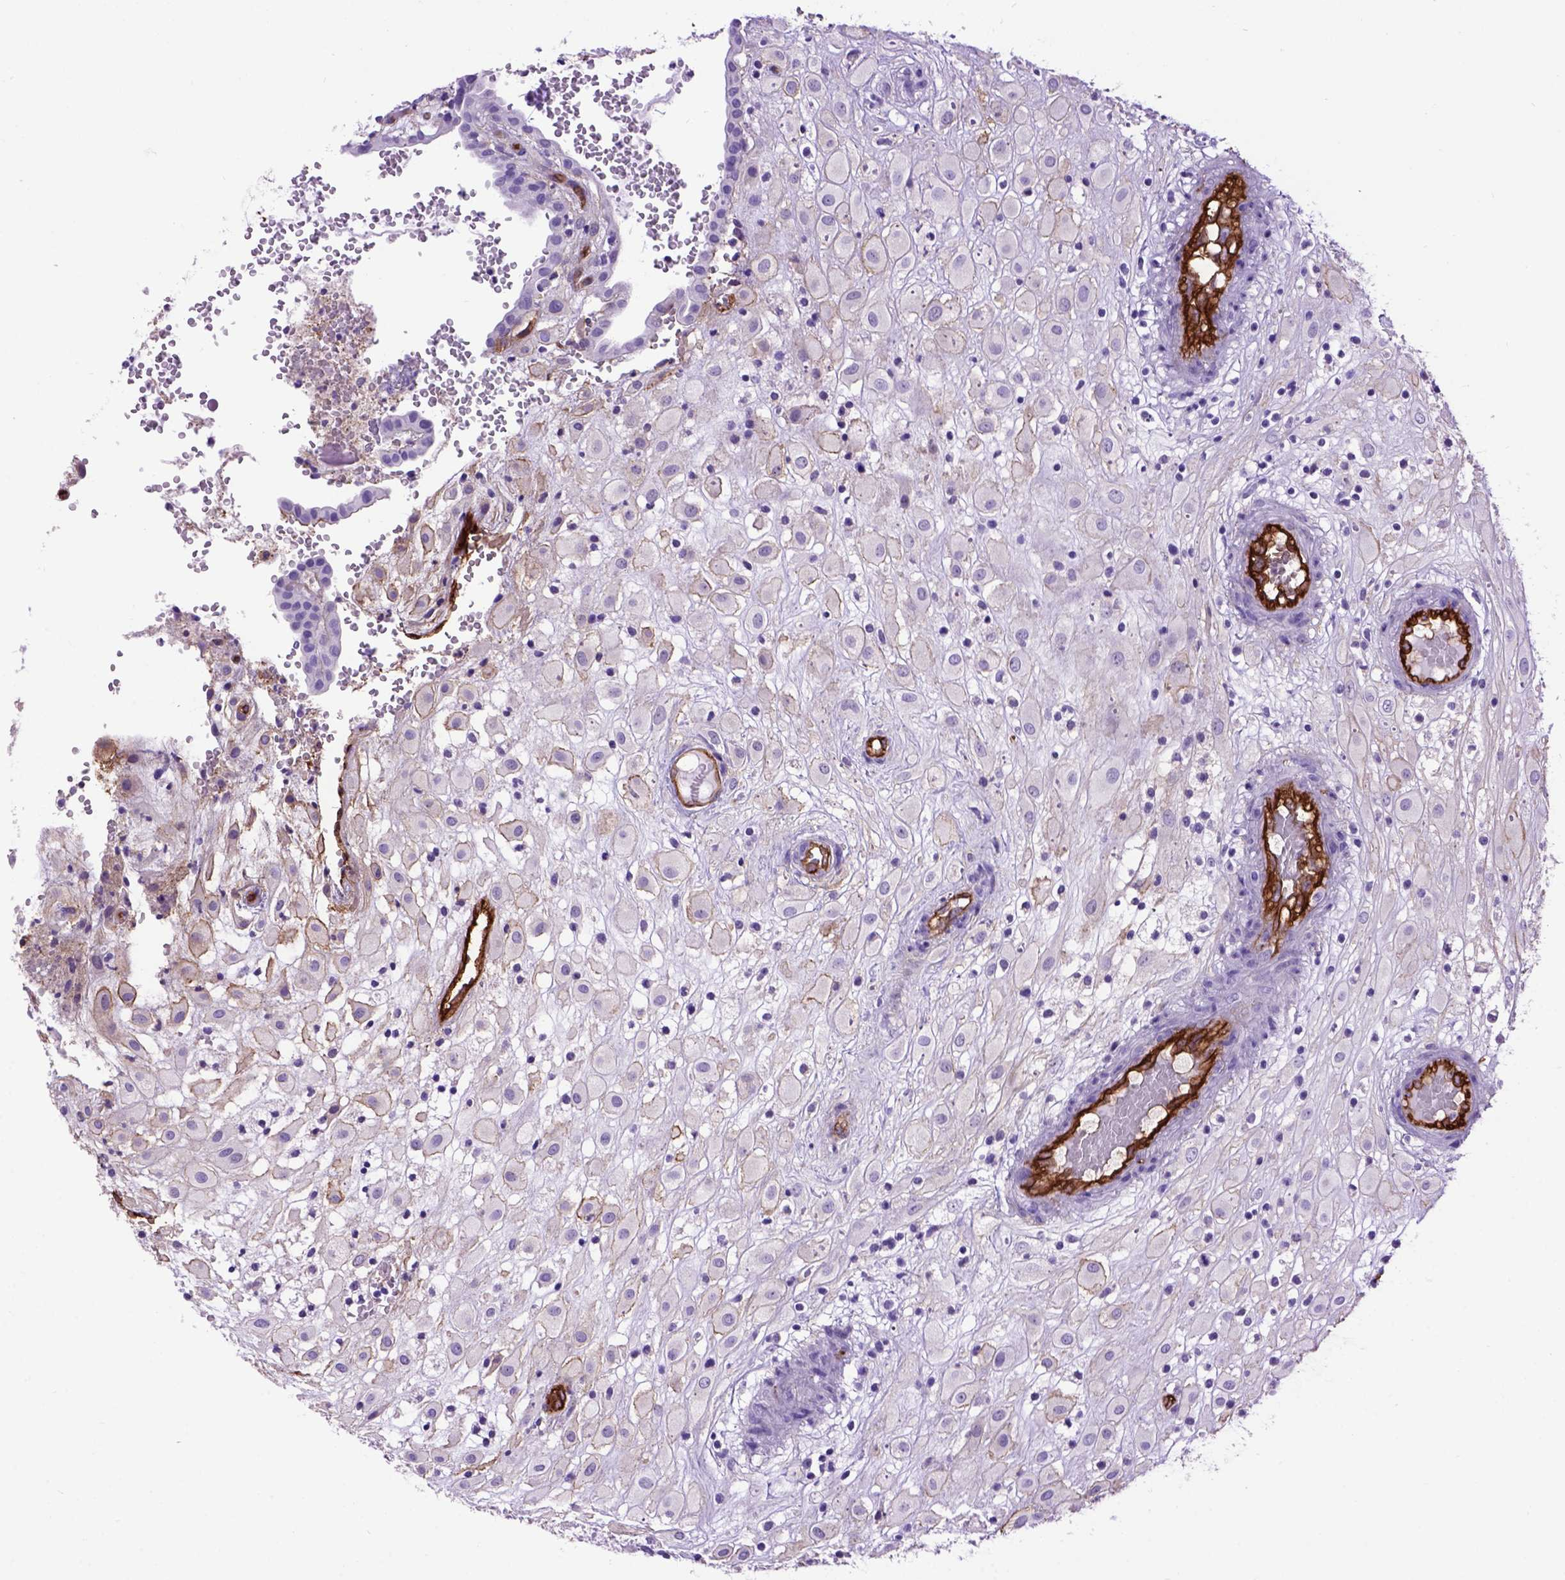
{"staining": {"intensity": "negative", "quantity": "none", "location": "none"}, "tissue": "placenta", "cell_type": "Decidual cells", "image_type": "normal", "snomed": [{"axis": "morphology", "description": "Normal tissue, NOS"}, {"axis": "topography", "description": "Placenta"}], "caption": "High power microscopy histopathology image of an immunohistochemistry (IHC) histopathology image of benign placenta, revealing no significant positivity in decidual cells.", "gene": "ENG", "patient": {"sex": "female", "age": 24}}